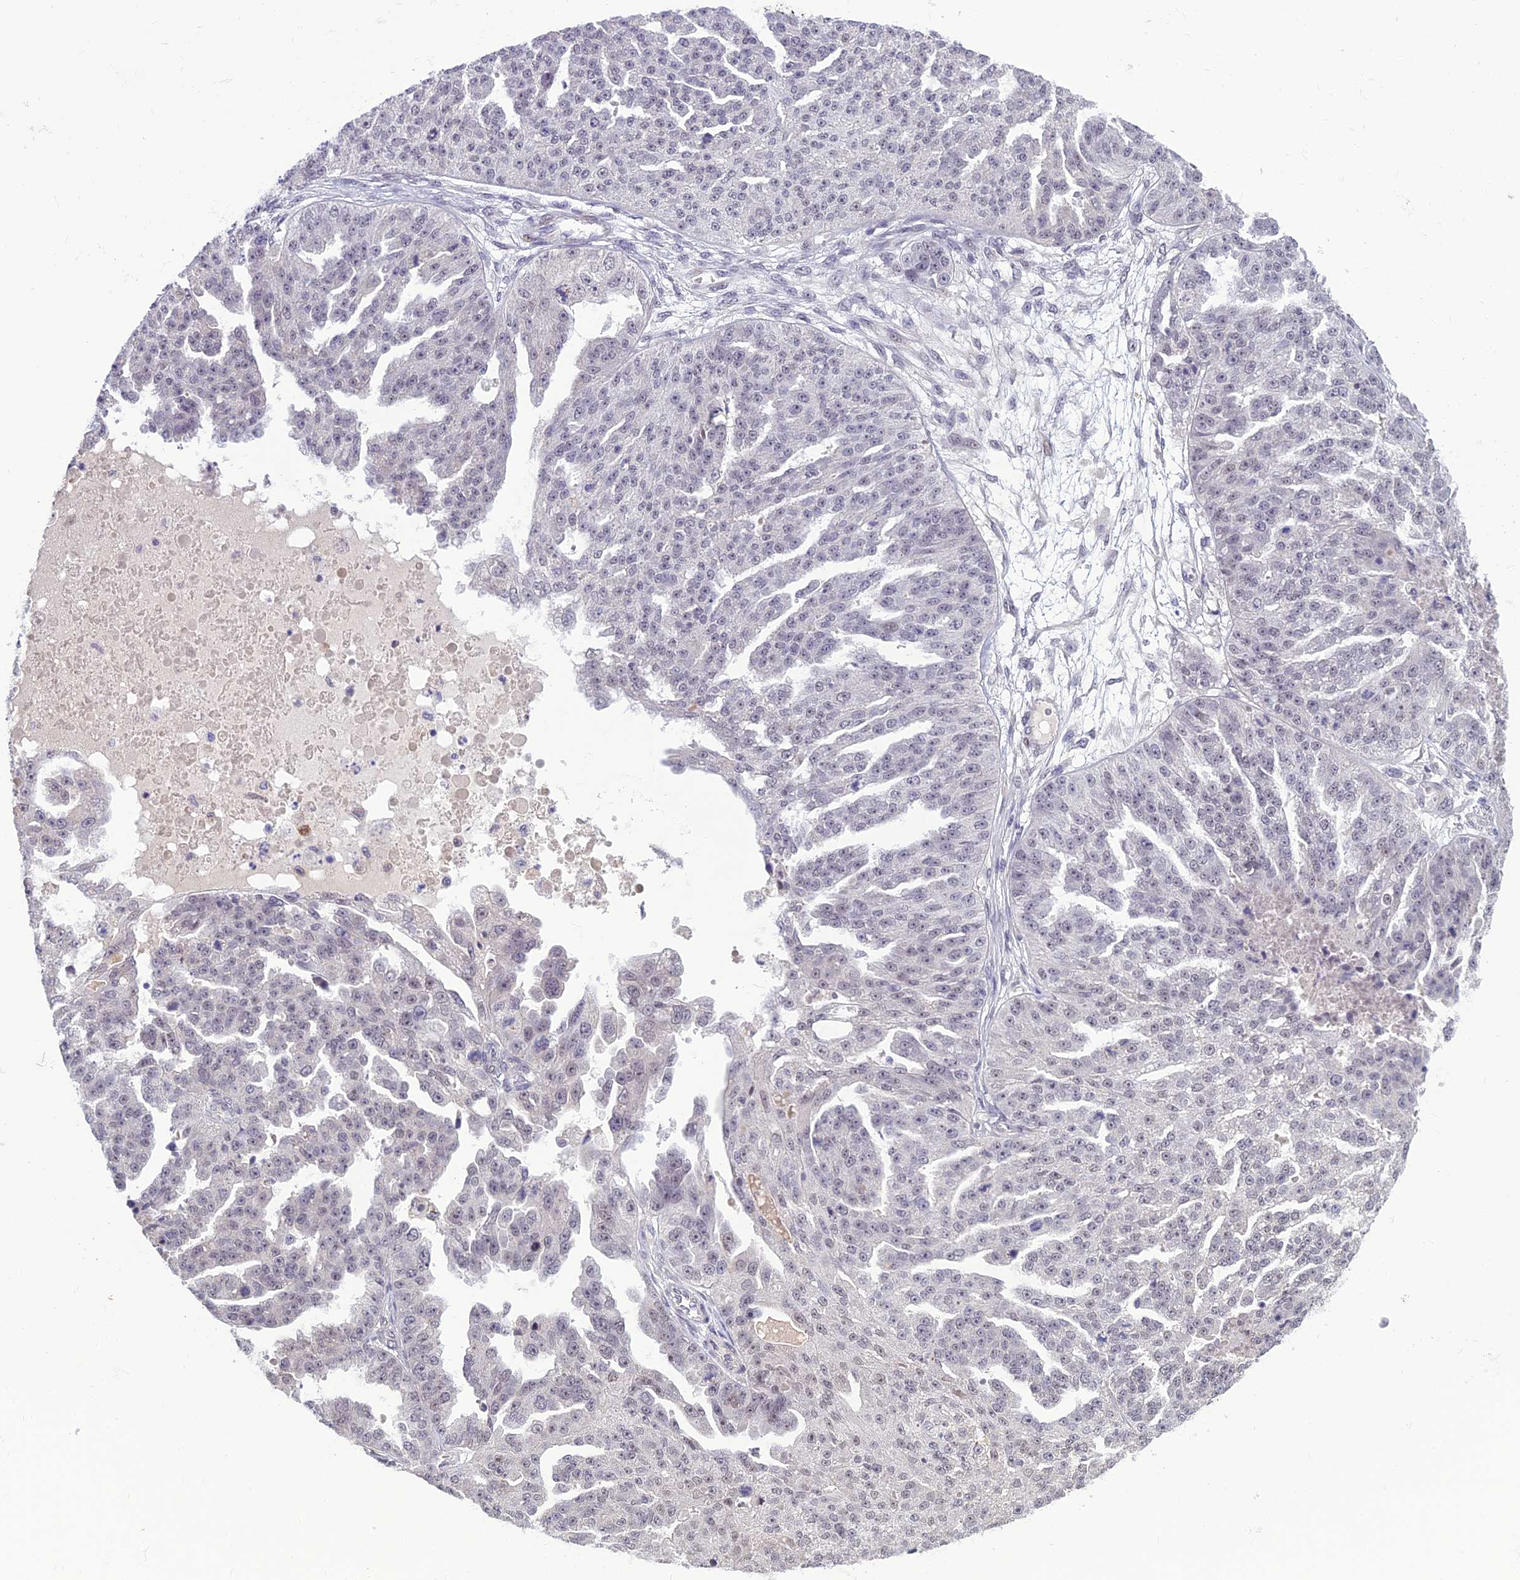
{"staining": {"intensity": "negative", "quantity": "none", "location": "none"}, "tissue": "ovarian cancer", "cell_type": "Tumor cells", "image_type": "cancer", "snomed": [{"axis": "morphology", "description": "Cystadenocarcinoma, serous, NOS"}, {"axis": "topography", "description": "Ovary"}], "caption": "The IHC histopathology image has no significant expression in tumor cells of ovarian cancer (serous cystadenocarcinoma) tissue.", "gene": "FBRS", "patient": {"sex": "female", "age": 58}}